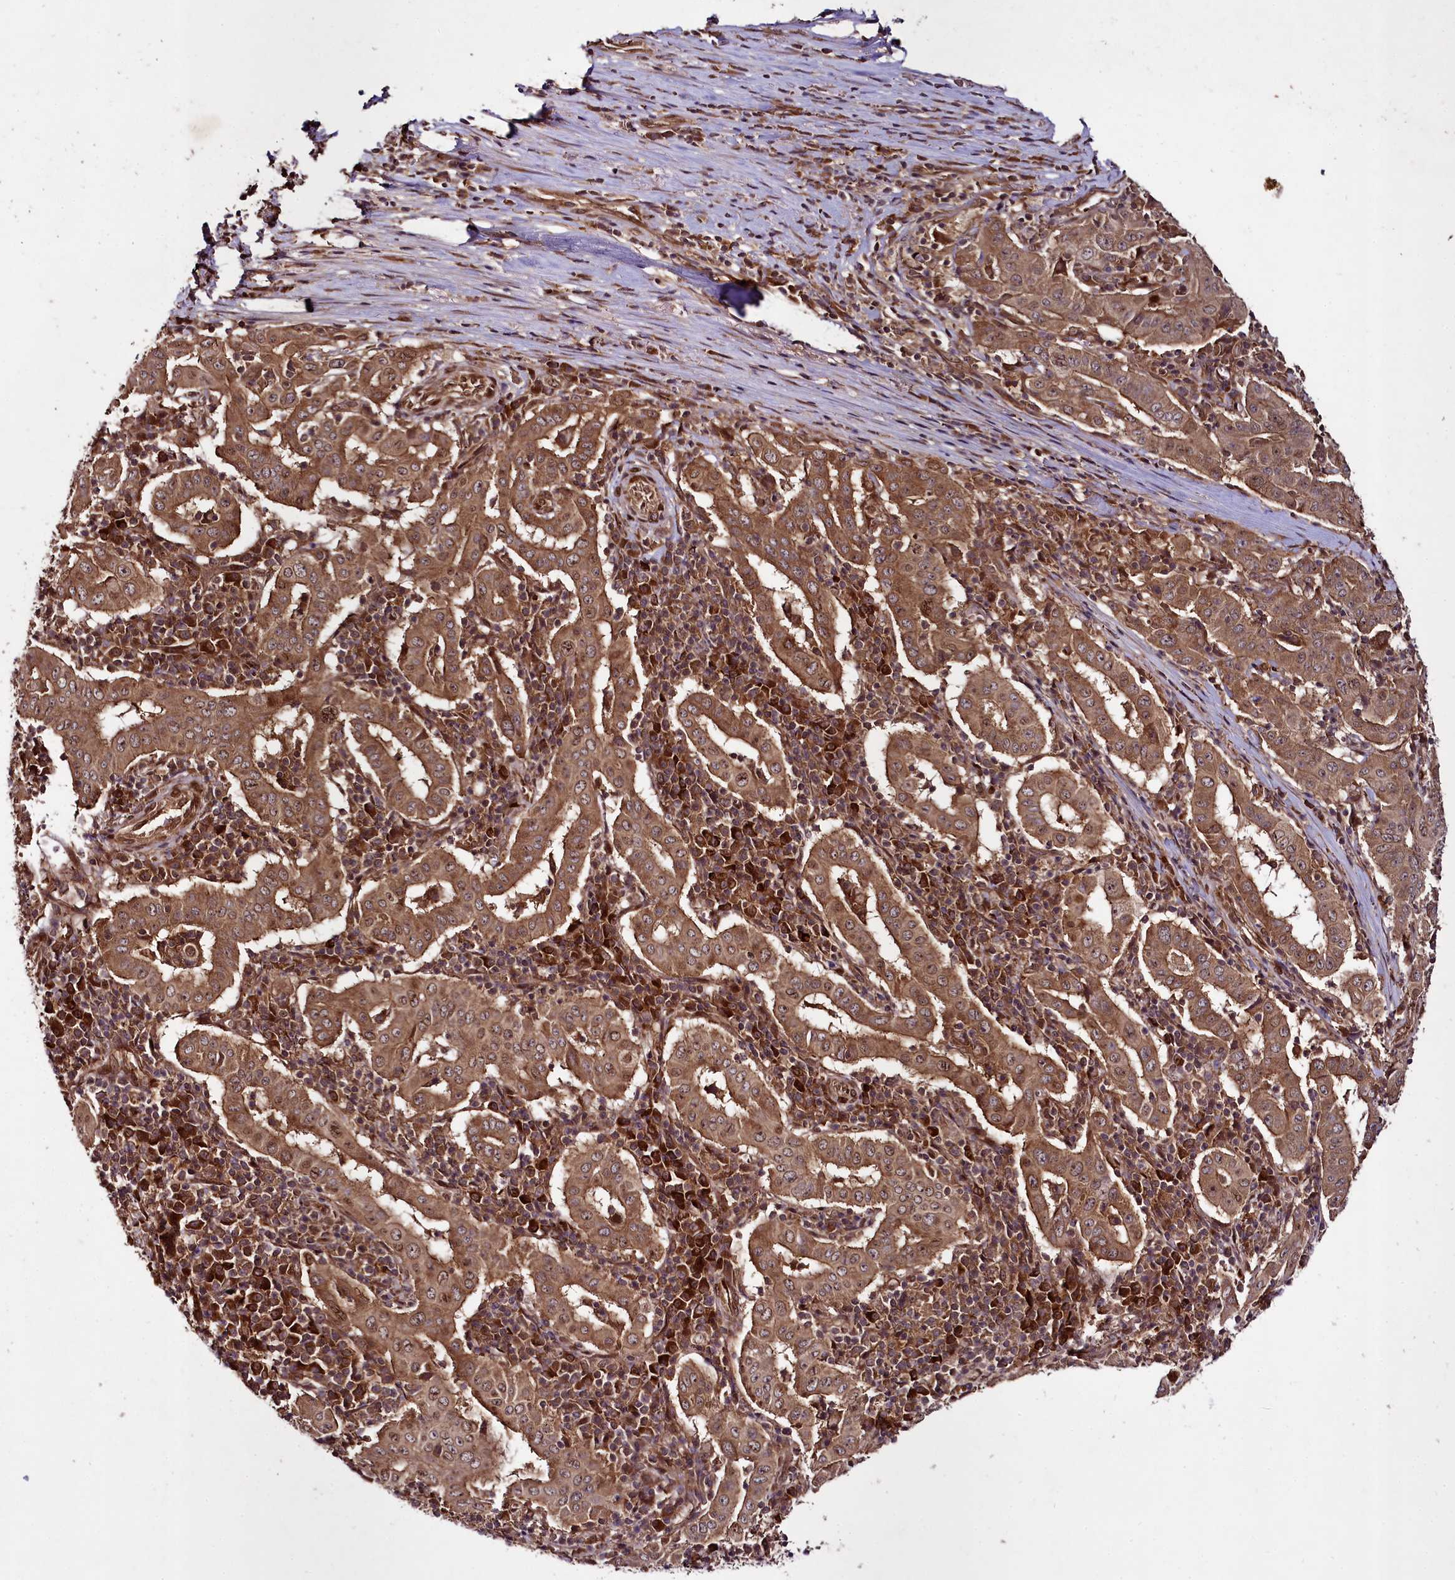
{"staining": {"intensity": "moderate", "quantity": ">75%", "location": "cytoplasmic/membranous"}, "tissue": "pancreatic cancer", "cell_type": "Tumor cells", "image_type": "cancer", "snomed": [{"axis": "morphology", "description": "Adenocarcinoma, NOS"}, {"axis": "topography", "description": "Pancreas"}], "caption": "Immunohistochemical staining of human adenocarcinoma (pancreatic) displays medium levels of moderate cytoplasmic/membranous expression in approximately >75% of tumor cells.", "gene": "DCP1B", "patient": {"sex": "male", "age": 63}}